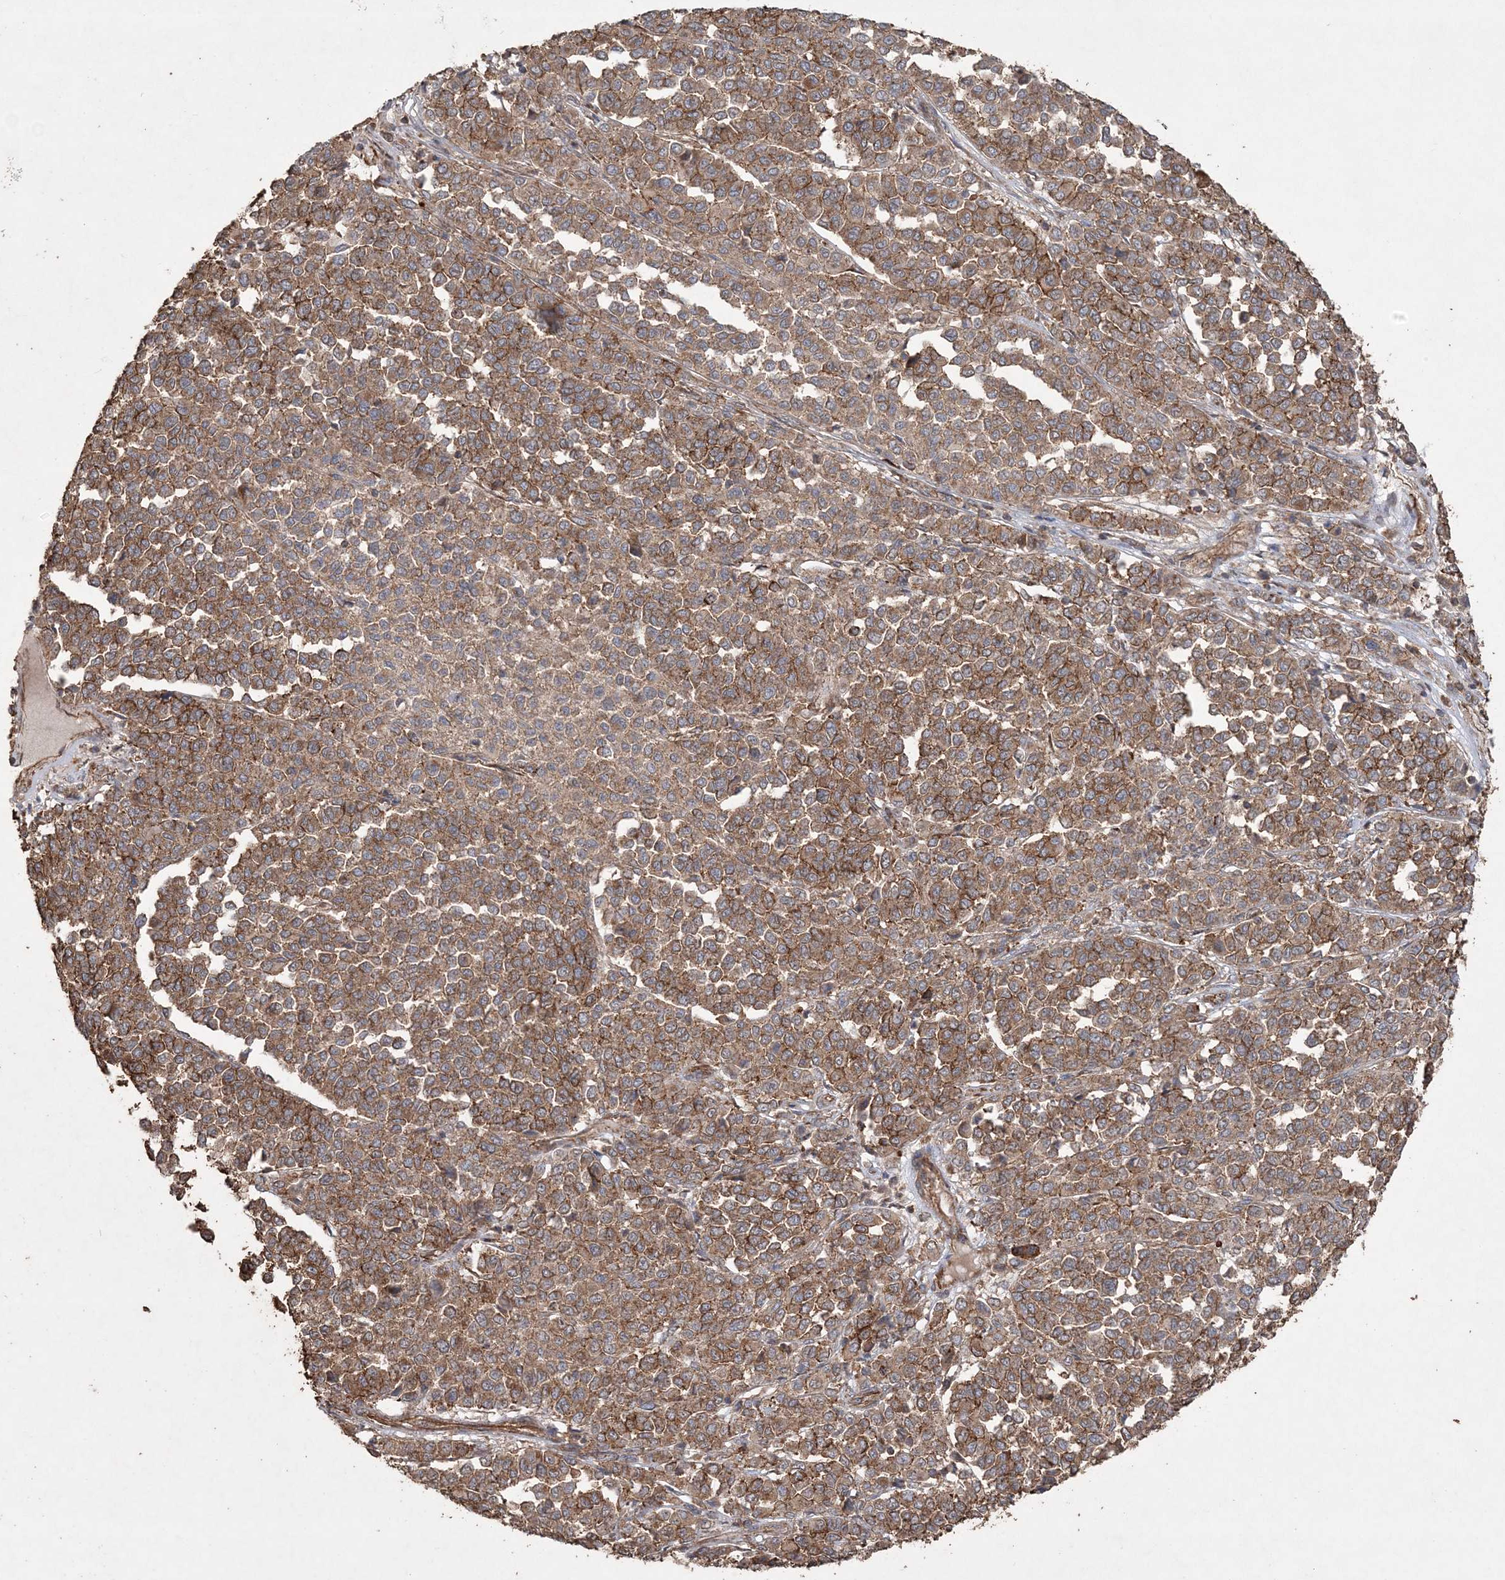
{"staining": {"intensity": "moderate", "quantity": ">75%", "location": "cytoplasmic/membranous"}, "tissue": "melanoma", "cell_type": "Tumor cells", "image_type": "cancer", "snomed": [{"axis": "morphology", "description": "Malignant melanoma, Metastatic site"}, {"axis": "topography", "description": "Pancreas"}], "caption": "Protein analysis of melanoma tissue shows moderate cytoplasmic/membranous expression in about >75% of tumor cells. The staining is performed using DAB brown chromogen to label protein expression. The nuclei are counter-stained blue using hematoxylin.", "gene": "TTC7A", "patient": {"sex": "female", "age": 30}}